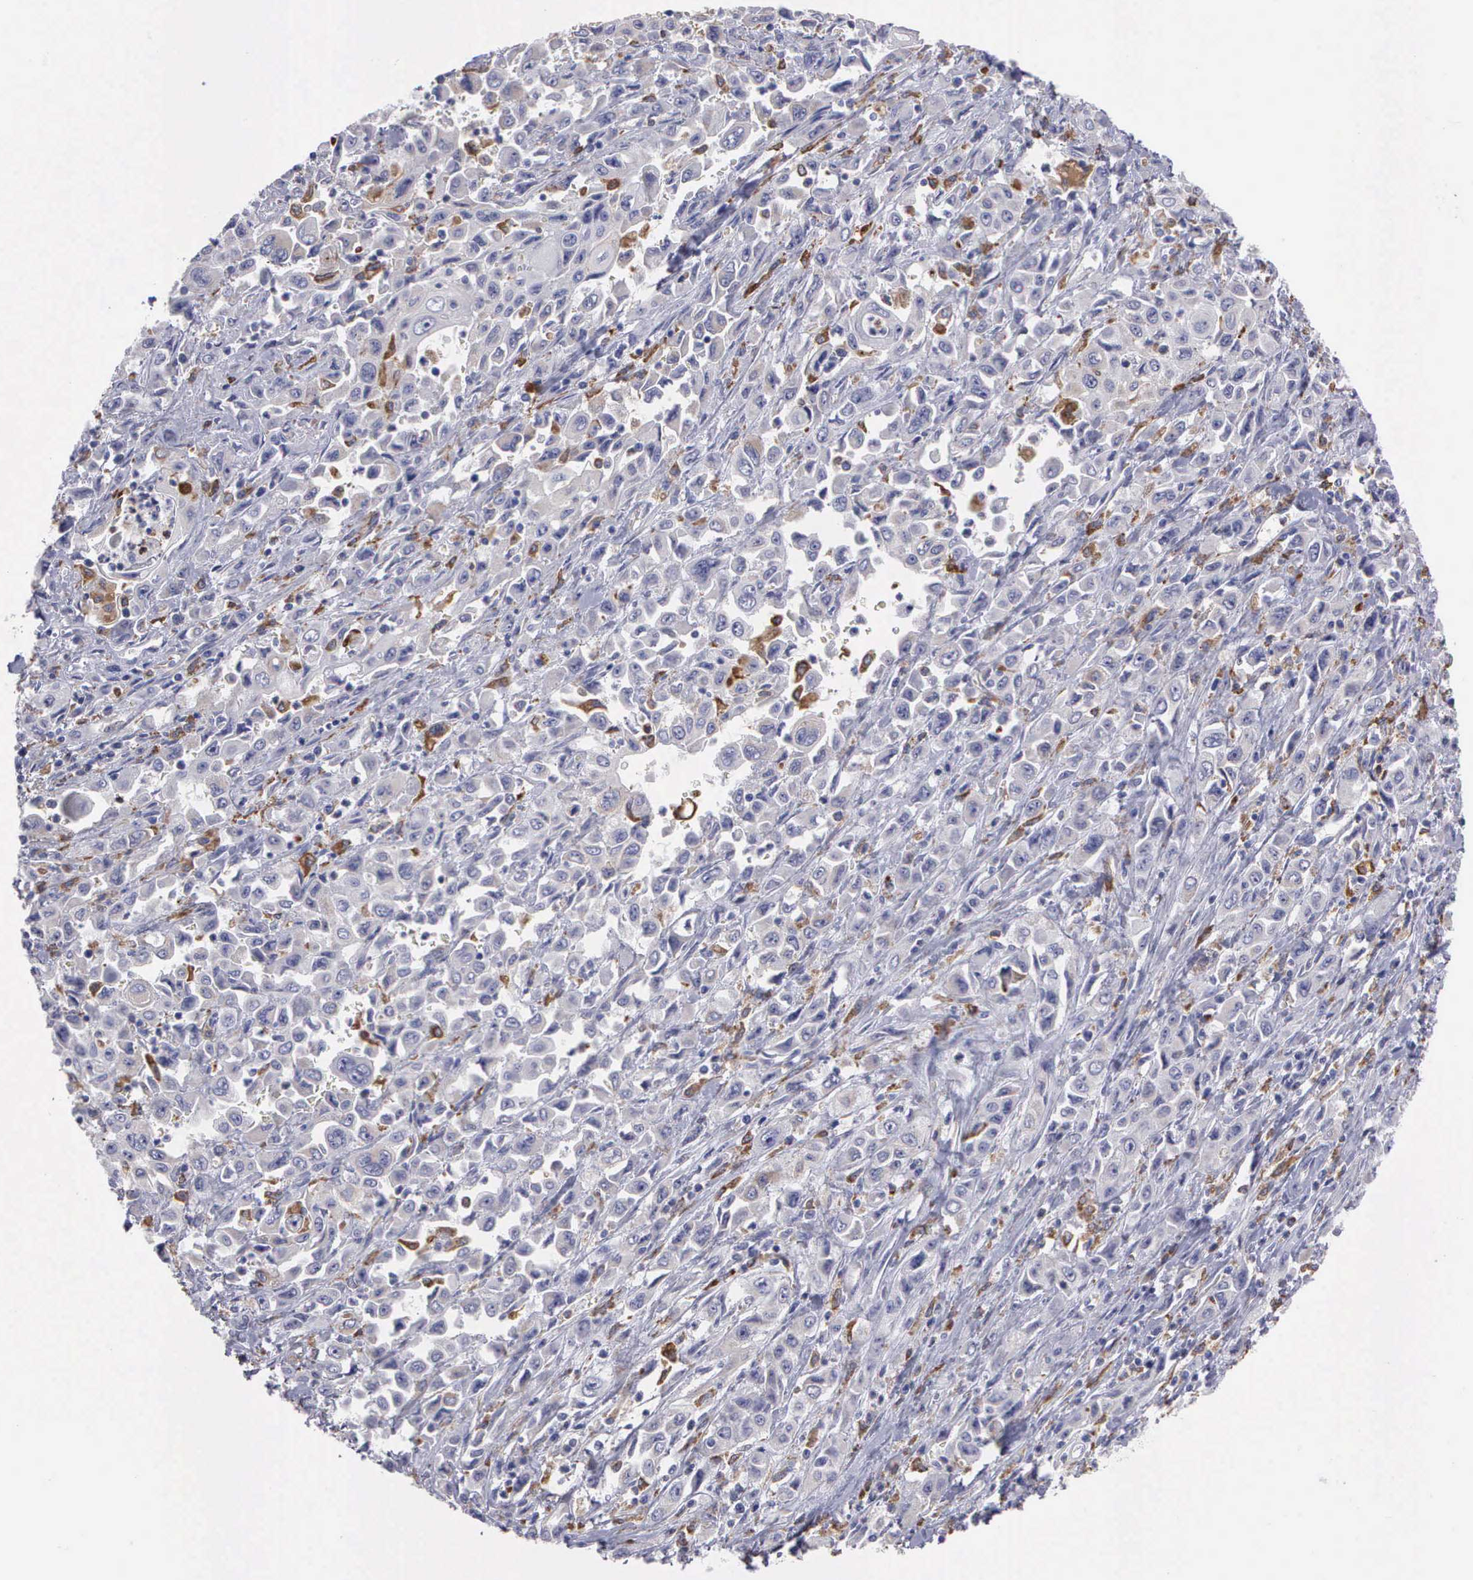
{"staining": {"intensity": "weak", "quantity": "<25%", "location": "cytoplasmic/membranous"}, "tissue": "pancreatic cancer", "cell_type": "Tumor cells", "image_type": "cancer", "snomed": [{"axis": "morphology", "description": "Adenocarcinoma, NOS"}, {"axis": "topography", "description": "Pancreas"}], "caption": "The image reveals no staining of tumor cells in pancreatic adenocarcinoma.", "gene": "TYRP1", "patient": {"sex": "male", "age": 70}}